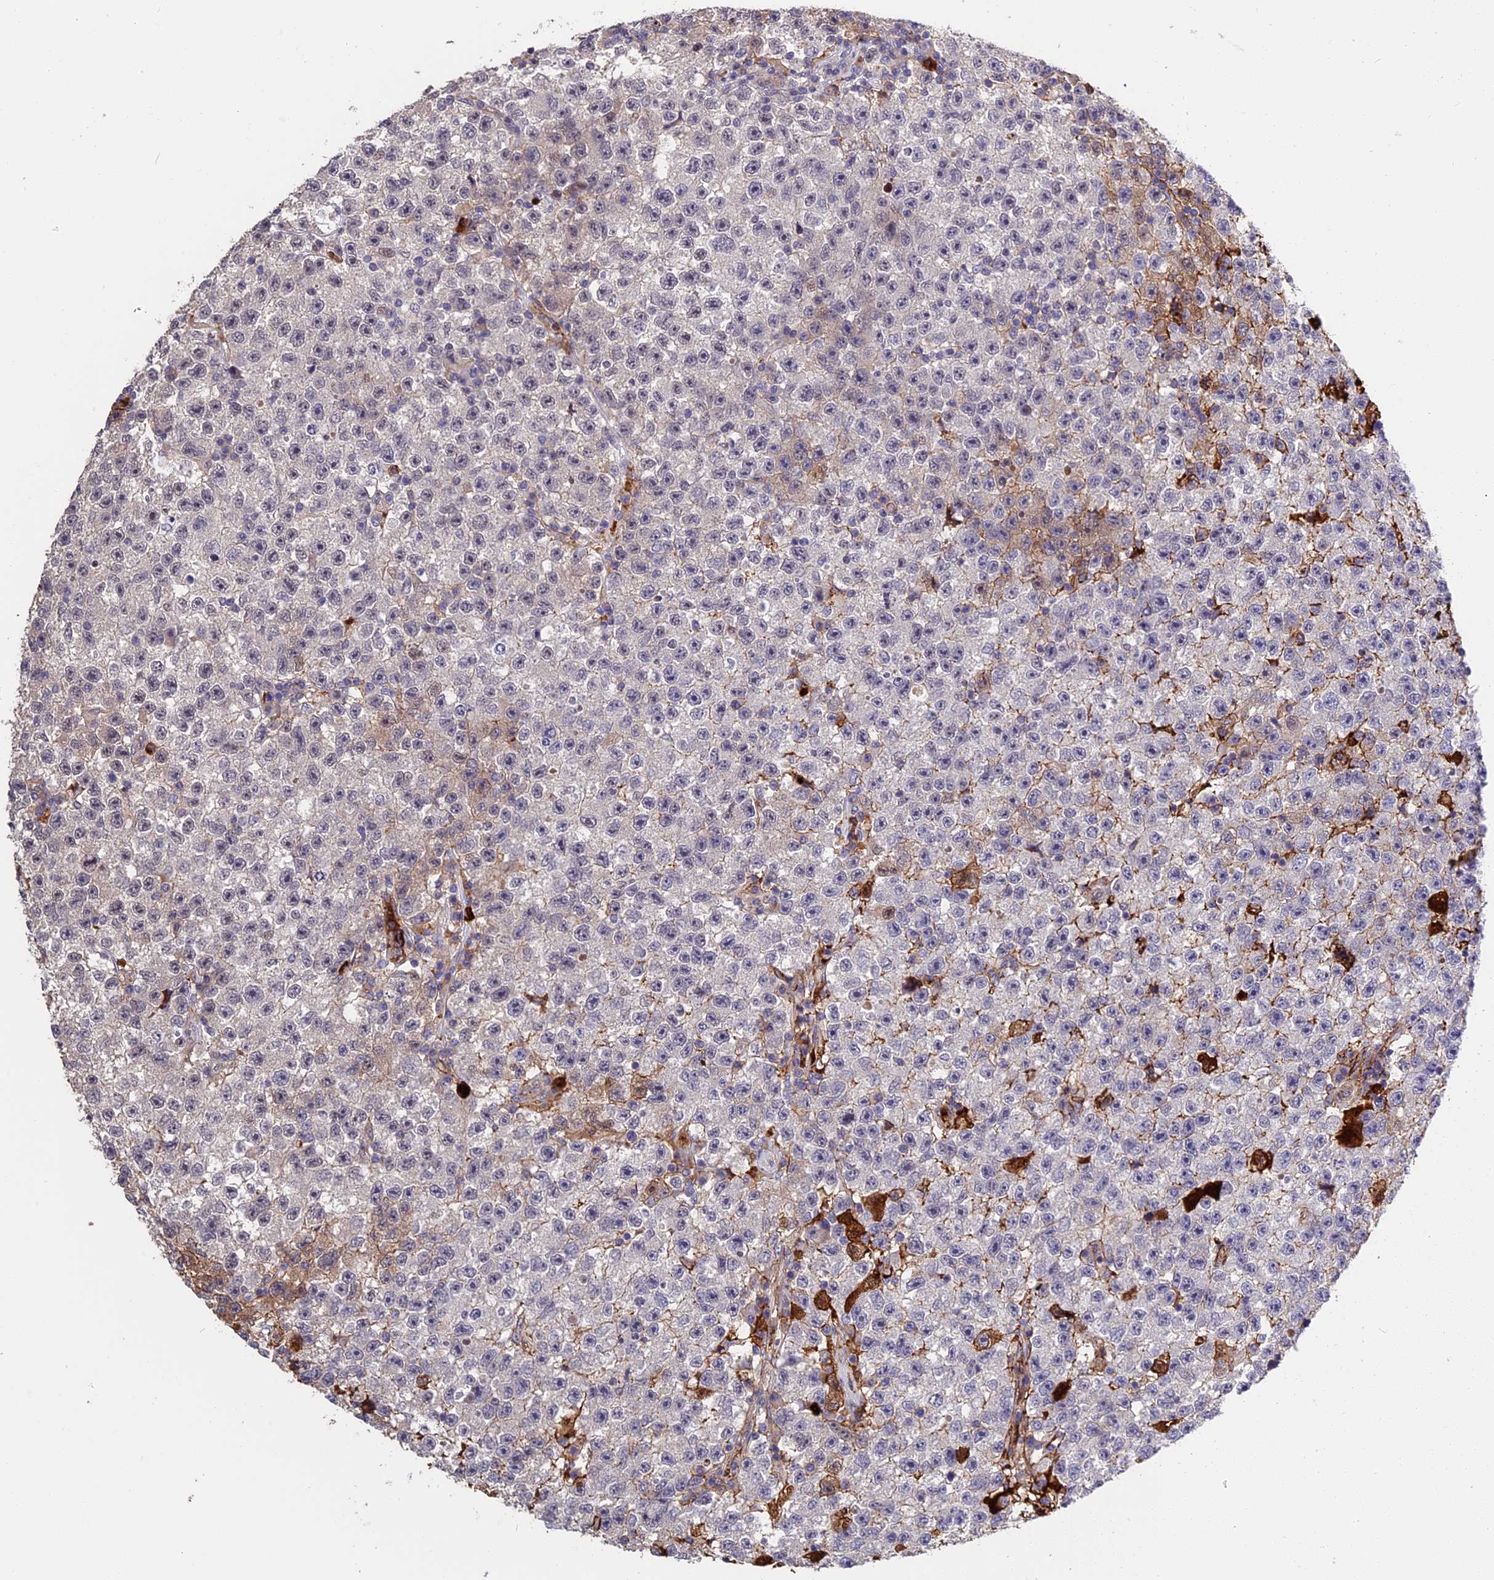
{"staining": {"intensity": "weak", "quantity": "25%-75%", "location": "nuclear"}, "tissue": "testis cancer", "cell_type": "Tumor cells", "image_type": "cancer", "snomed": [{"axis": "morphology", "description": "Seminoma, NOS"}, {"axis": "topography", "description": "Testis"}], "caption": "IHC of human seminoma (testis) exhibits low levels of weak nuclear expression in approximately 25%-75% of tumor cells.", "gene": "MFSD2A", "patient": {"sex": "male", "age": 22}}